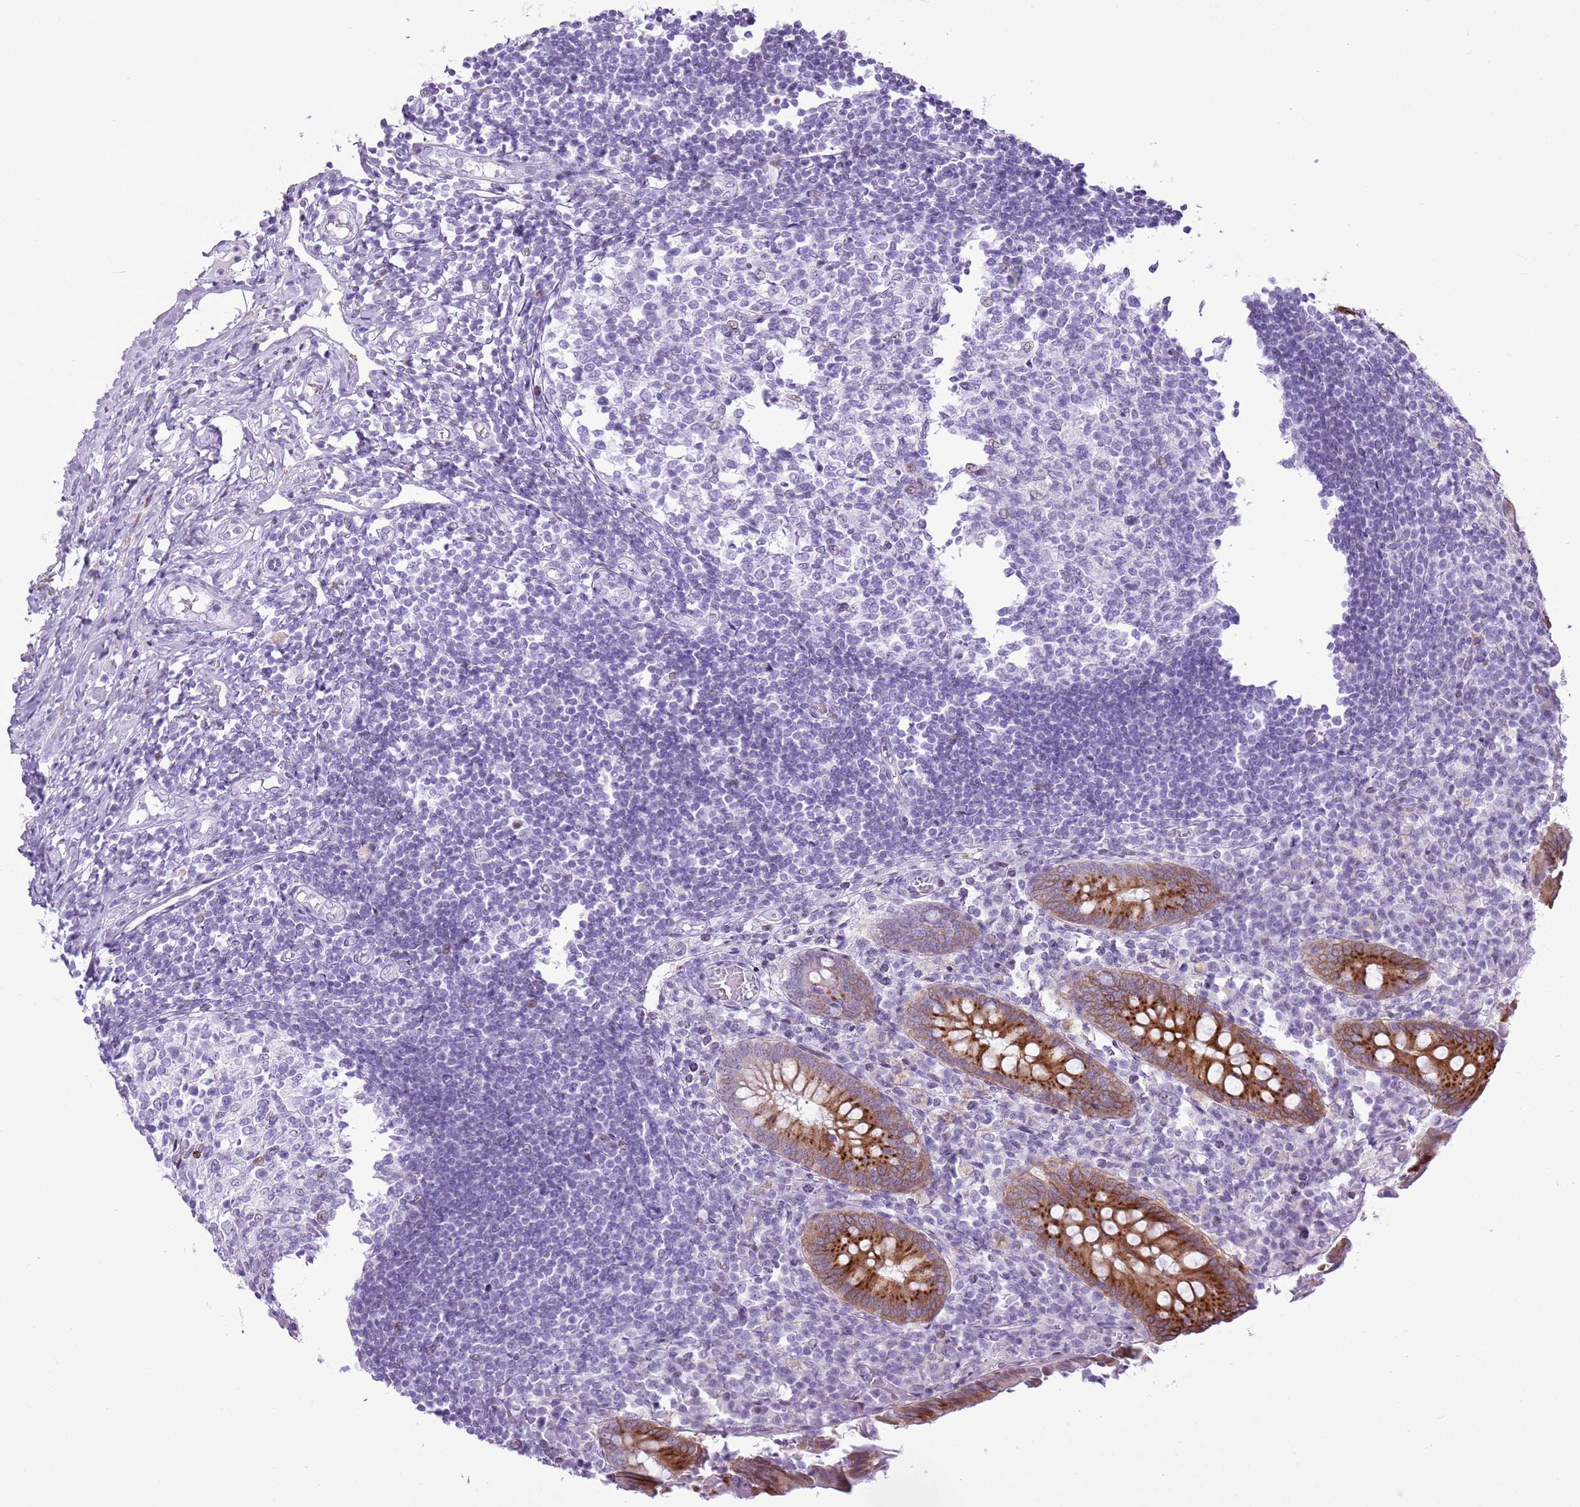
{"staining": {"intensity": "strong", "quantity": ">75%", "location": "cytoplasmic/membranous"}, "tissue": "appendix", "cell_type": "Glandular cells", "image_type": "normal", "snomed": [{"axis": "morphology", "description": "Normal tissue, NOS"}, {"axis": "topography", "description": "Appendix"}], "caption": "Human appendix stained for a protein (brown) exhibits strong cytoplasmic/membranous positive staining in about >75% of glandular cells.", "gene": "ASIP", "patient": {"sex": "female", "age": 17}}